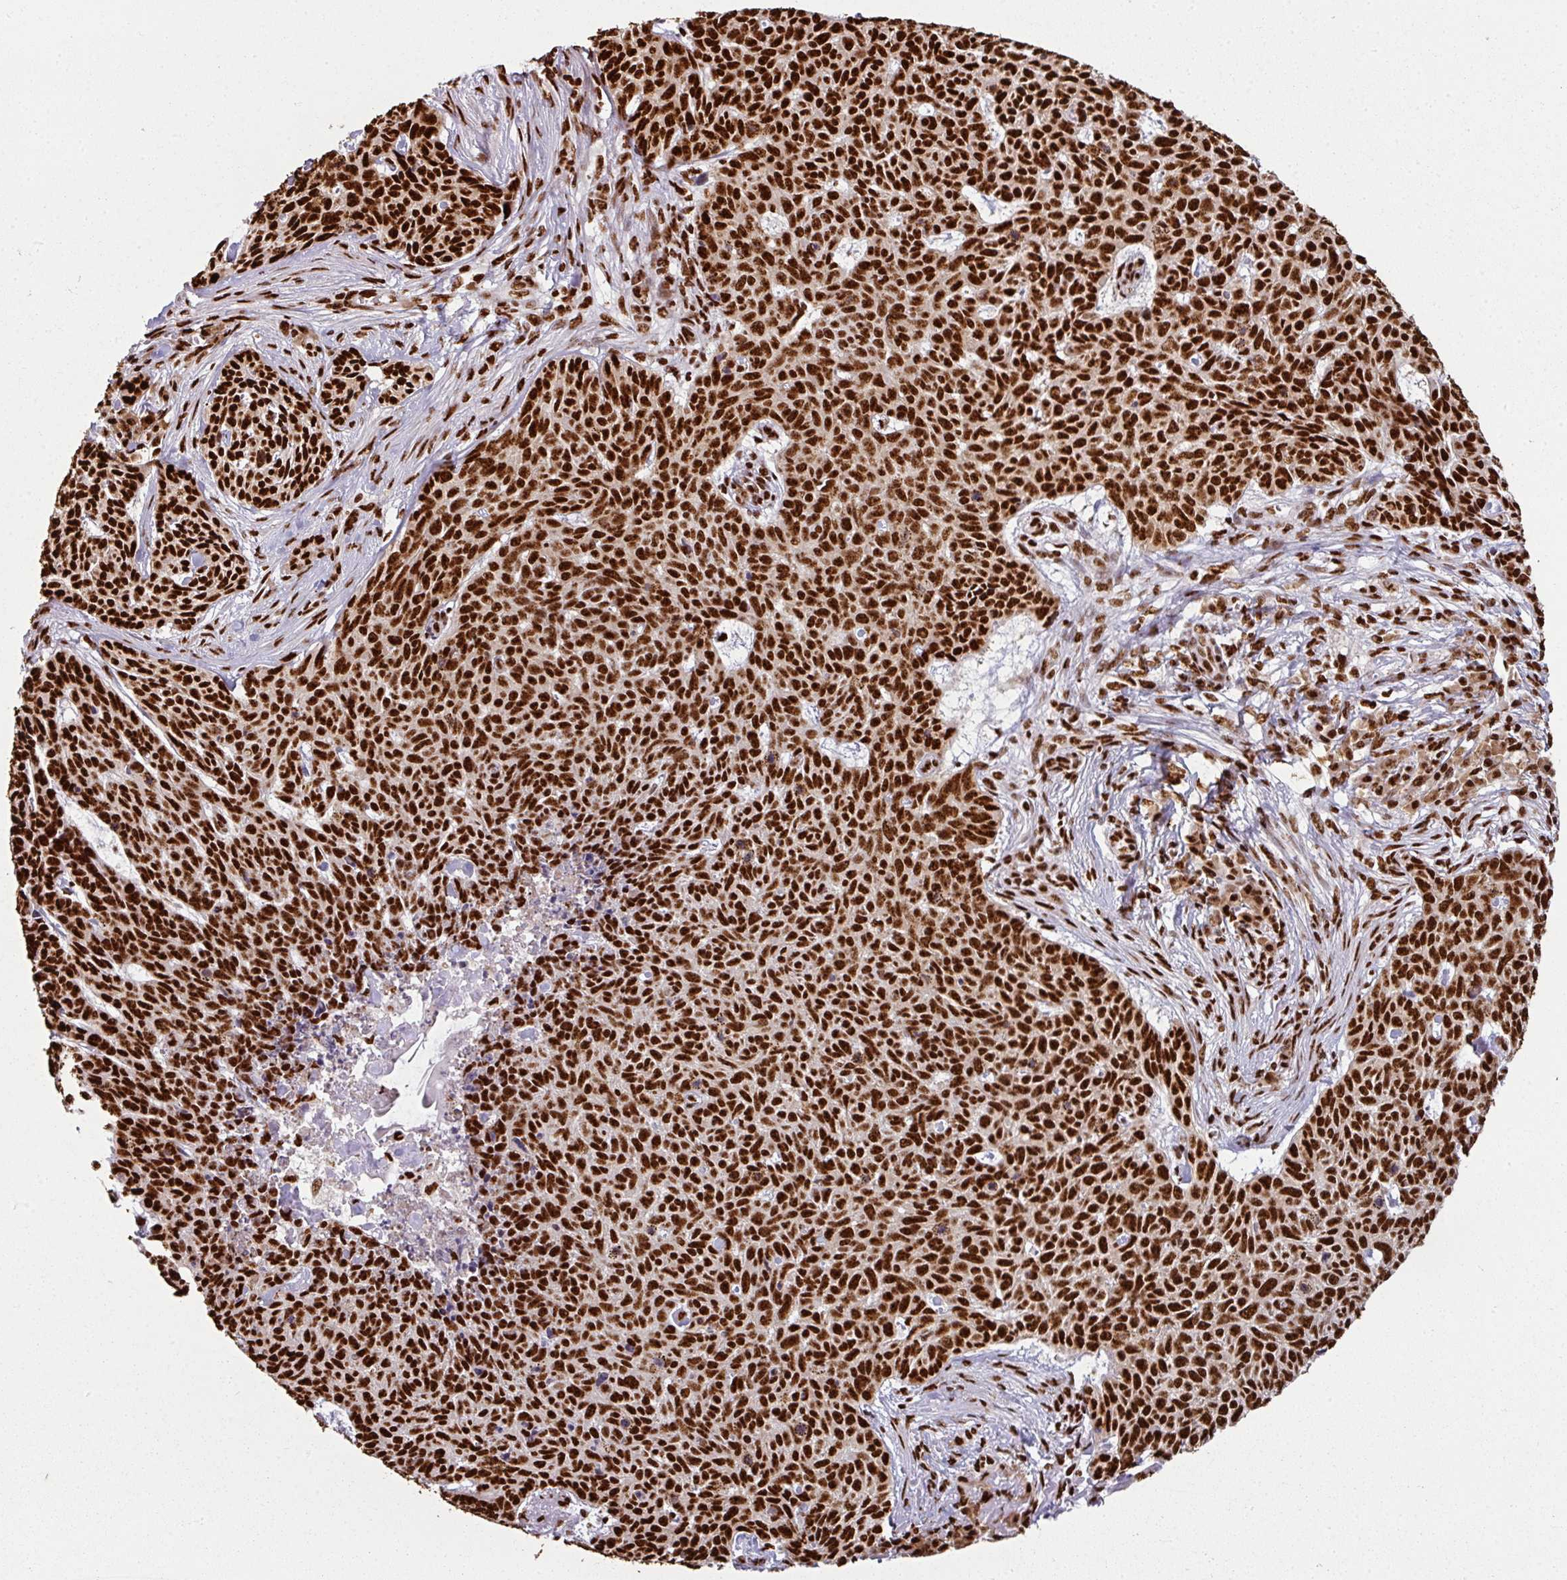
{"staining": {"intensity": "strong", "quantity": ">75%", "location": "nuclear"}, "tissue": "skin cancer", "cell_type": "Tumor cells", "image_type": "cancer", "snomed": [{"axis": "morphology", "description": "Basal cell carcinoma"}, {"axis": "topography", "description": "Skin"}], "caption": "Human skin cancer stained with a brown dye shows strong nuclear positive expression in about >75% of tumor cells.", "gene": "SIK3", "patient": {"sex": "female", "age": 93}}